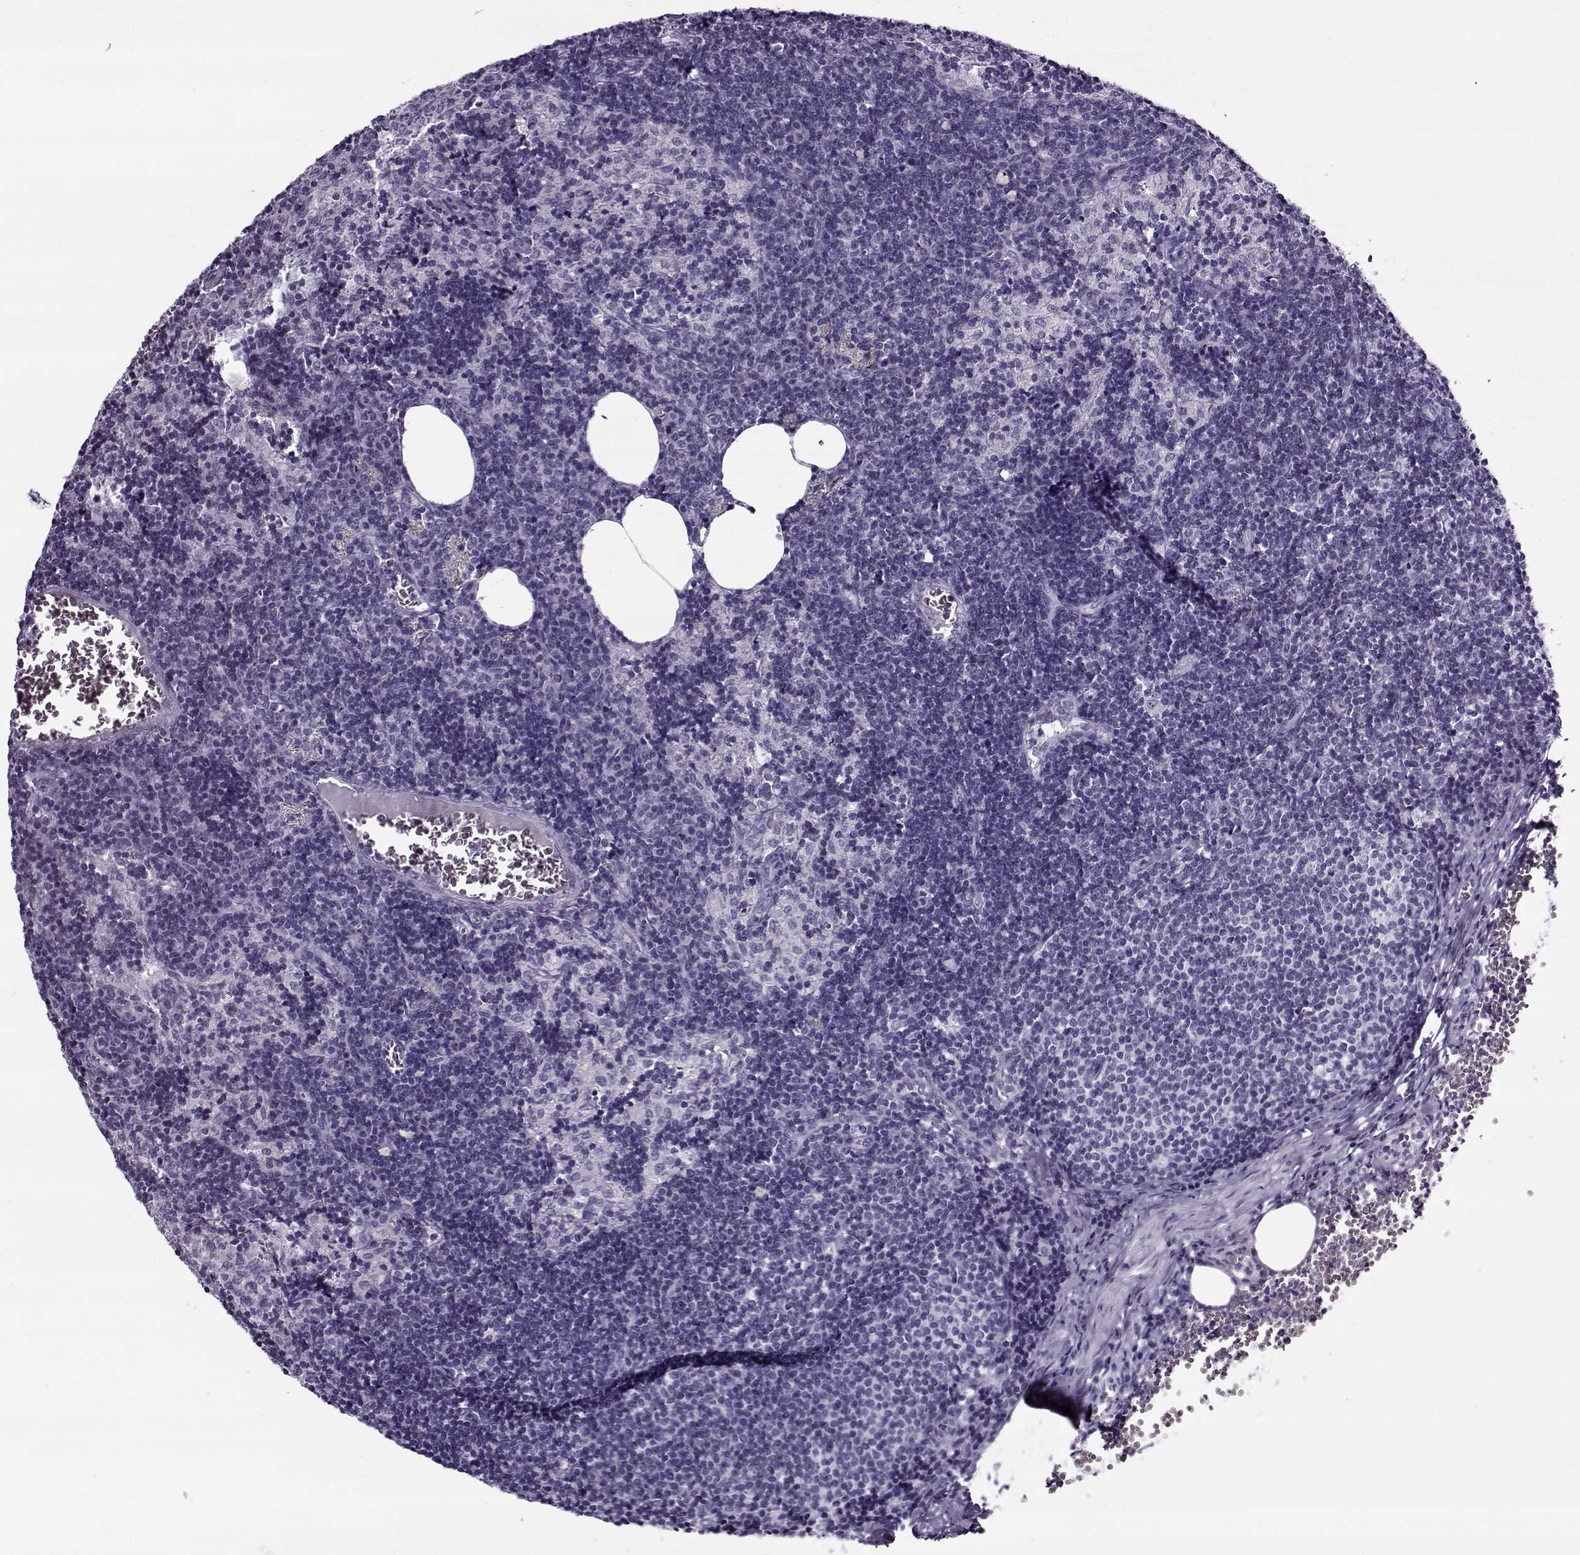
{"staining": {"intensity": "negative", "quantity": "none", "location": "none"}, "tissue": "lymph node", "cell_type": "Germinal center cells", "image_type": "normal", "snomed": [{"axis": "morphology", "description": "Normal tissue, NOS"}, {"axis": "topography", "description": "Lymph node"}], "caption": "This is a histopathology image of immunohistochemistry (IHC) staining of benign lymph node, which shows no expression in germinal center cells.", "gene": "GAGE10", "patient": {"sex": "female", "age": 50}}